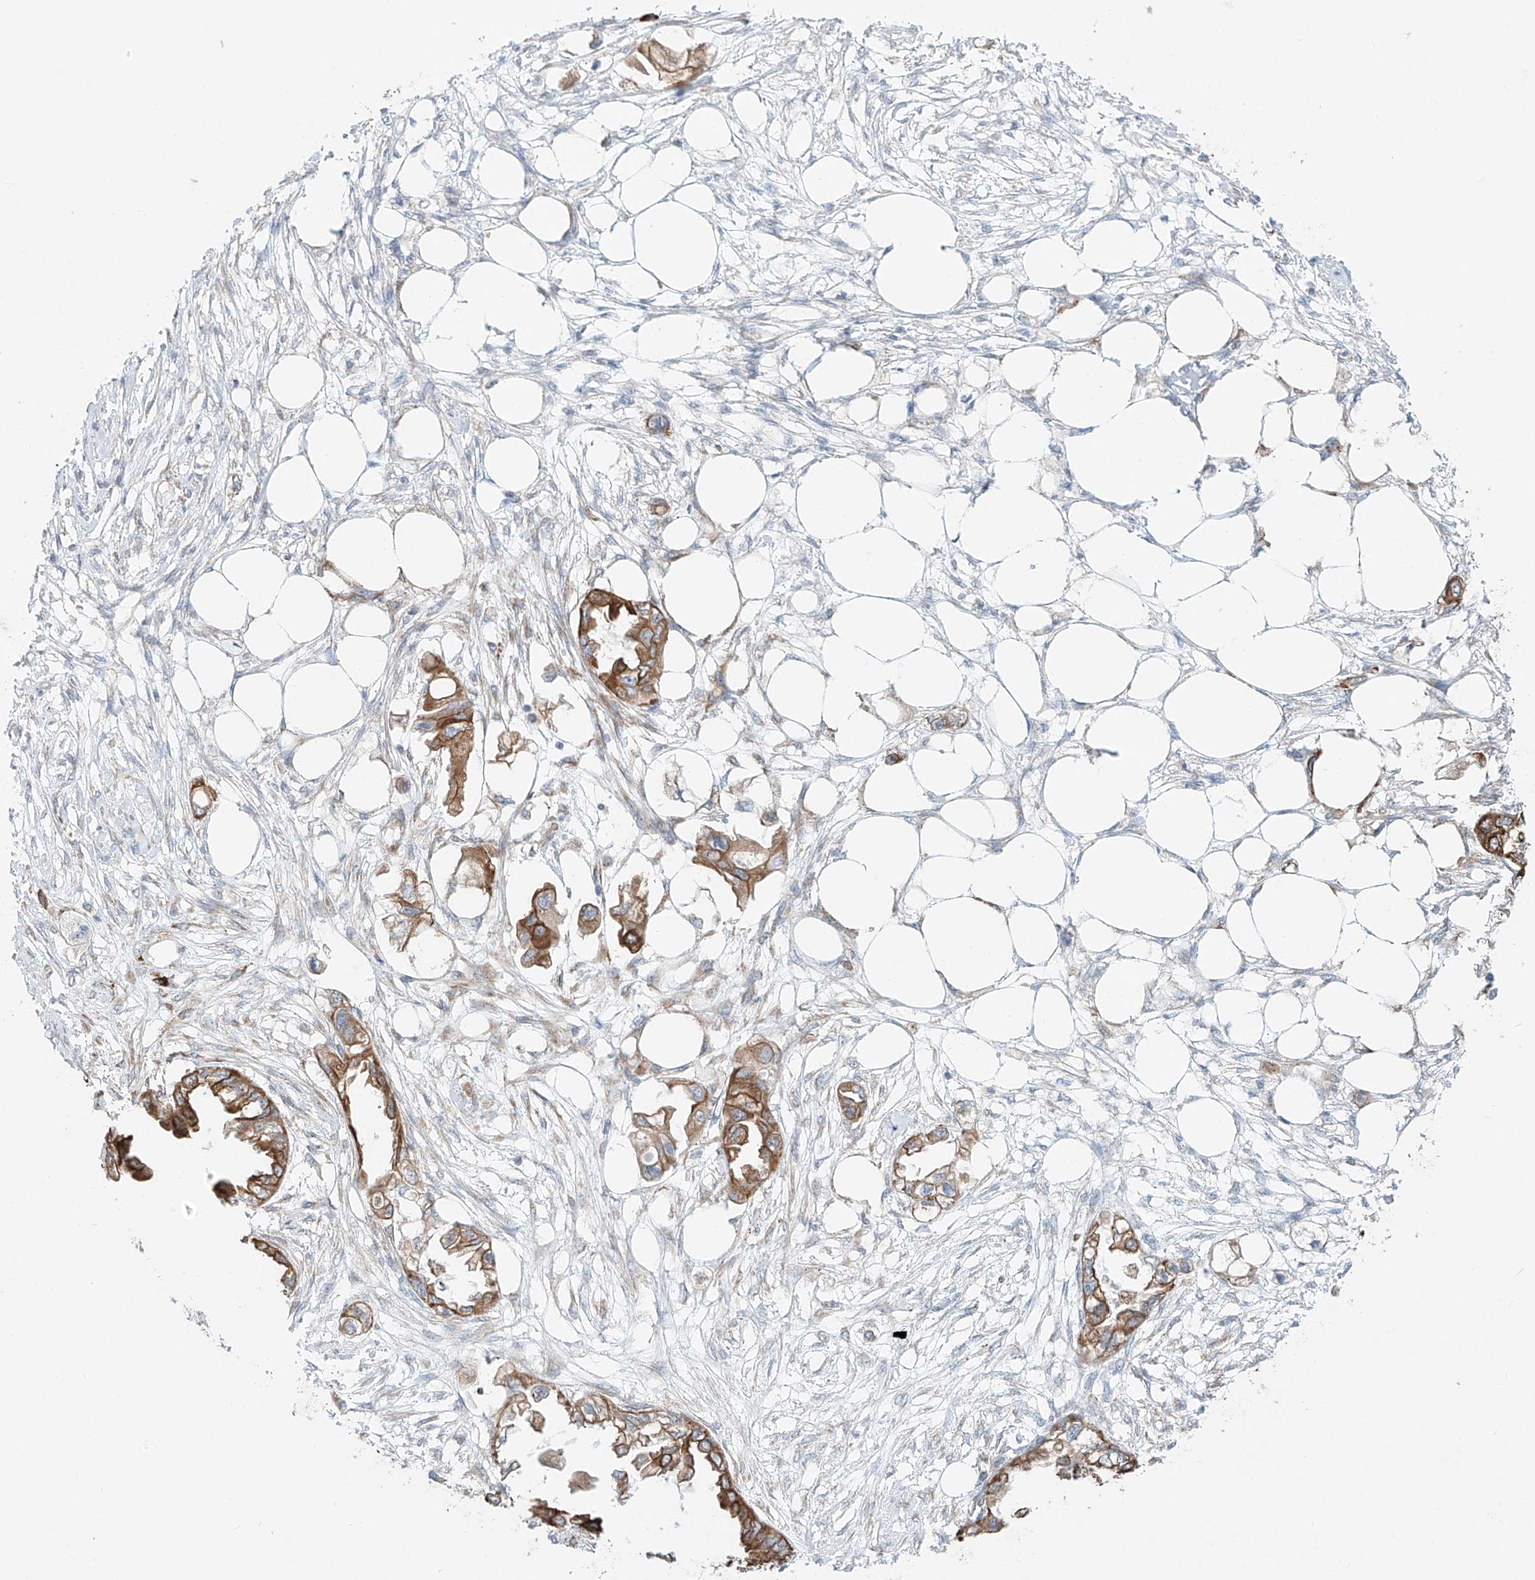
{"staining": {"intensity": "moderate", "quantity": ">75%", "location": "cytoplasmic/membranous"}, "tissue": "endometrial cancer", "cell_type": "Tumor cells", "image_type": "cancer", "snomed": [{"axis": "morphology", "description": "Adenocarcinoma, NOS"}, {"axis": "morphology", "description": "Adenocarcinoma, metastatic, NOS"}, {"axis": "topography", "description": "Adipose tissue"}, {"axis": "topography", "description": "Endometrium"}], "caption": "Immunohistochemical staining of human endometrial cancer demonstrates medium levels of moderate cytoplasmic/membranous protein staining in about >75% of tumor cells.", "gene": "EIPR1", "patient": {"sex": "female", "age": 67}}